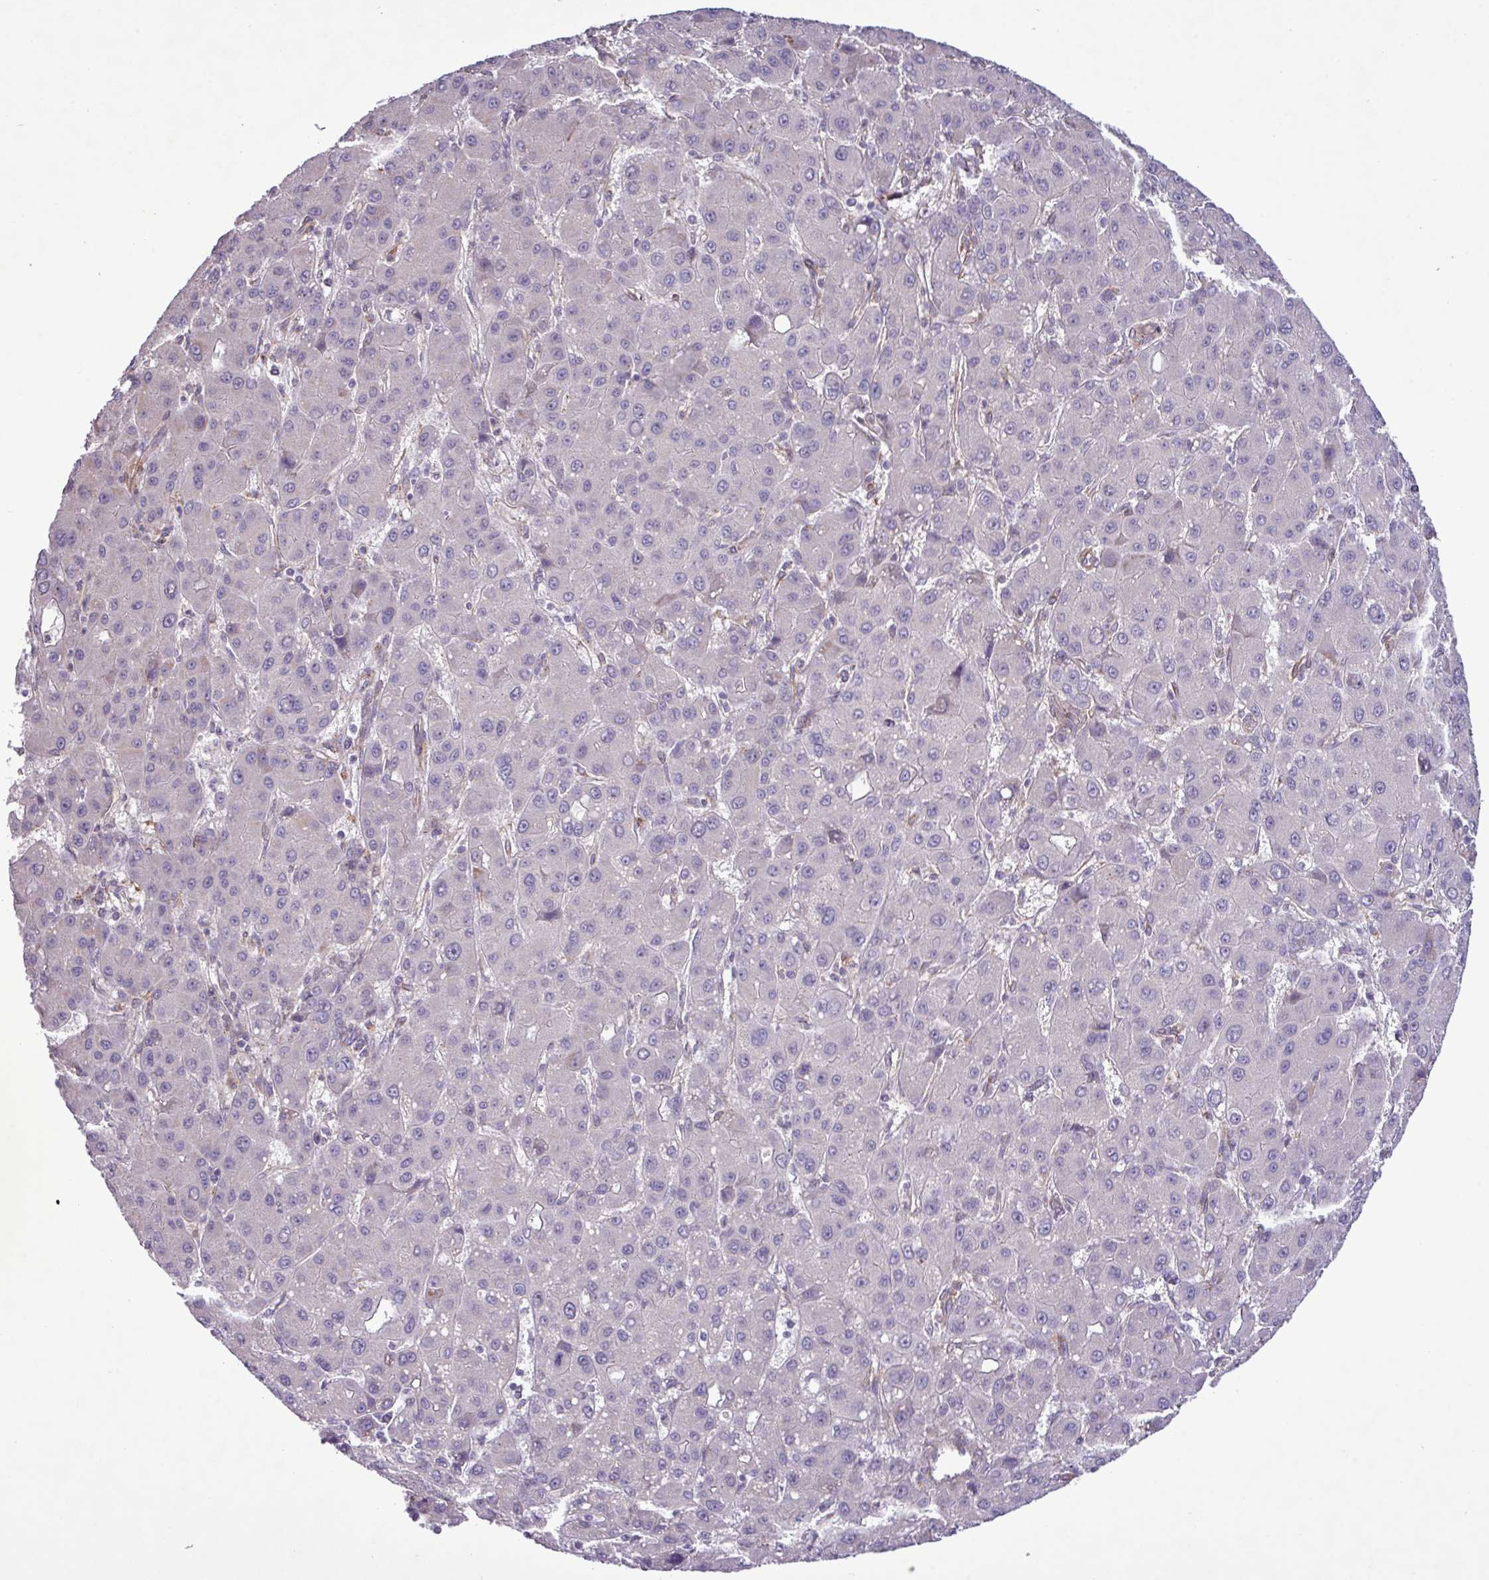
{"staining": {"intensity": "negative", "quantity": "none", "location": "none"}, "tissue": "liver cancer", "cell_type": "Tumor cells", "image_type": "cancer", "snomed": [{"axis": "morphology", "description": "Carcinoma, Hepatocellular, NOS"}, {"axis": "topography", "description": "Liver"}], "caption": "Liver cancer (hepatocellular carcinoma) was stained to show a protein in brown. There is no significant expression in tumor cells.", "gene": "CD248", "patient": {"sex": "male", "age": 55}}